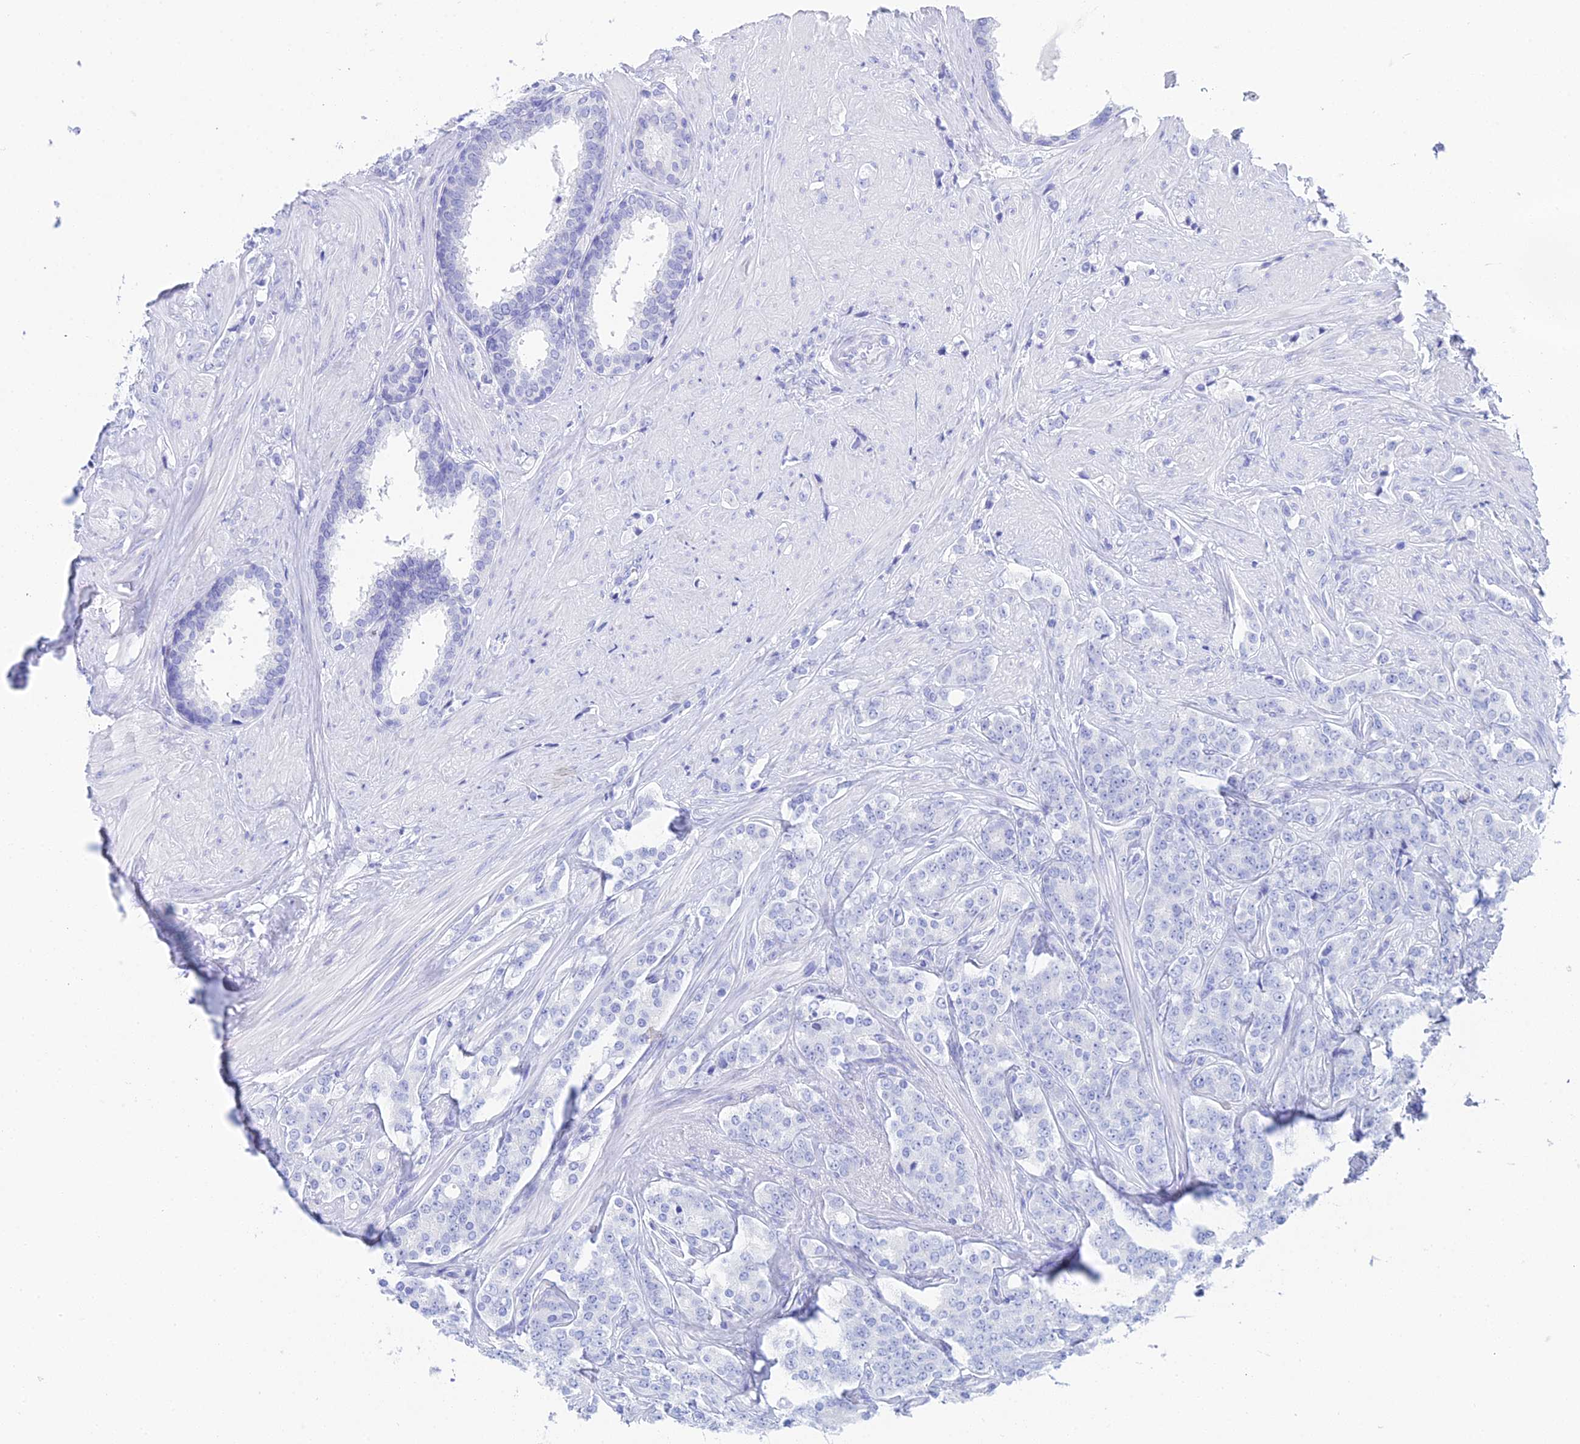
{"staining": {"intensity": "negative", "quantity": "none", "location": "none"}, "tissue": "prostate cancer", "cell_type": "Tumor cells", "image_type": "cancer", "snomed": [{"axis": "morphology", "description": "Adenocarcinoma, High grade"}, {"axis": "topography", "description": "Prostate"}], "caption": "There is no significant positivity in tumor cells of prostate cancer (adenocarcinoma (high-grade)).", "gene": "REG1A", "patient": {"sex": "male", "age": 62}}